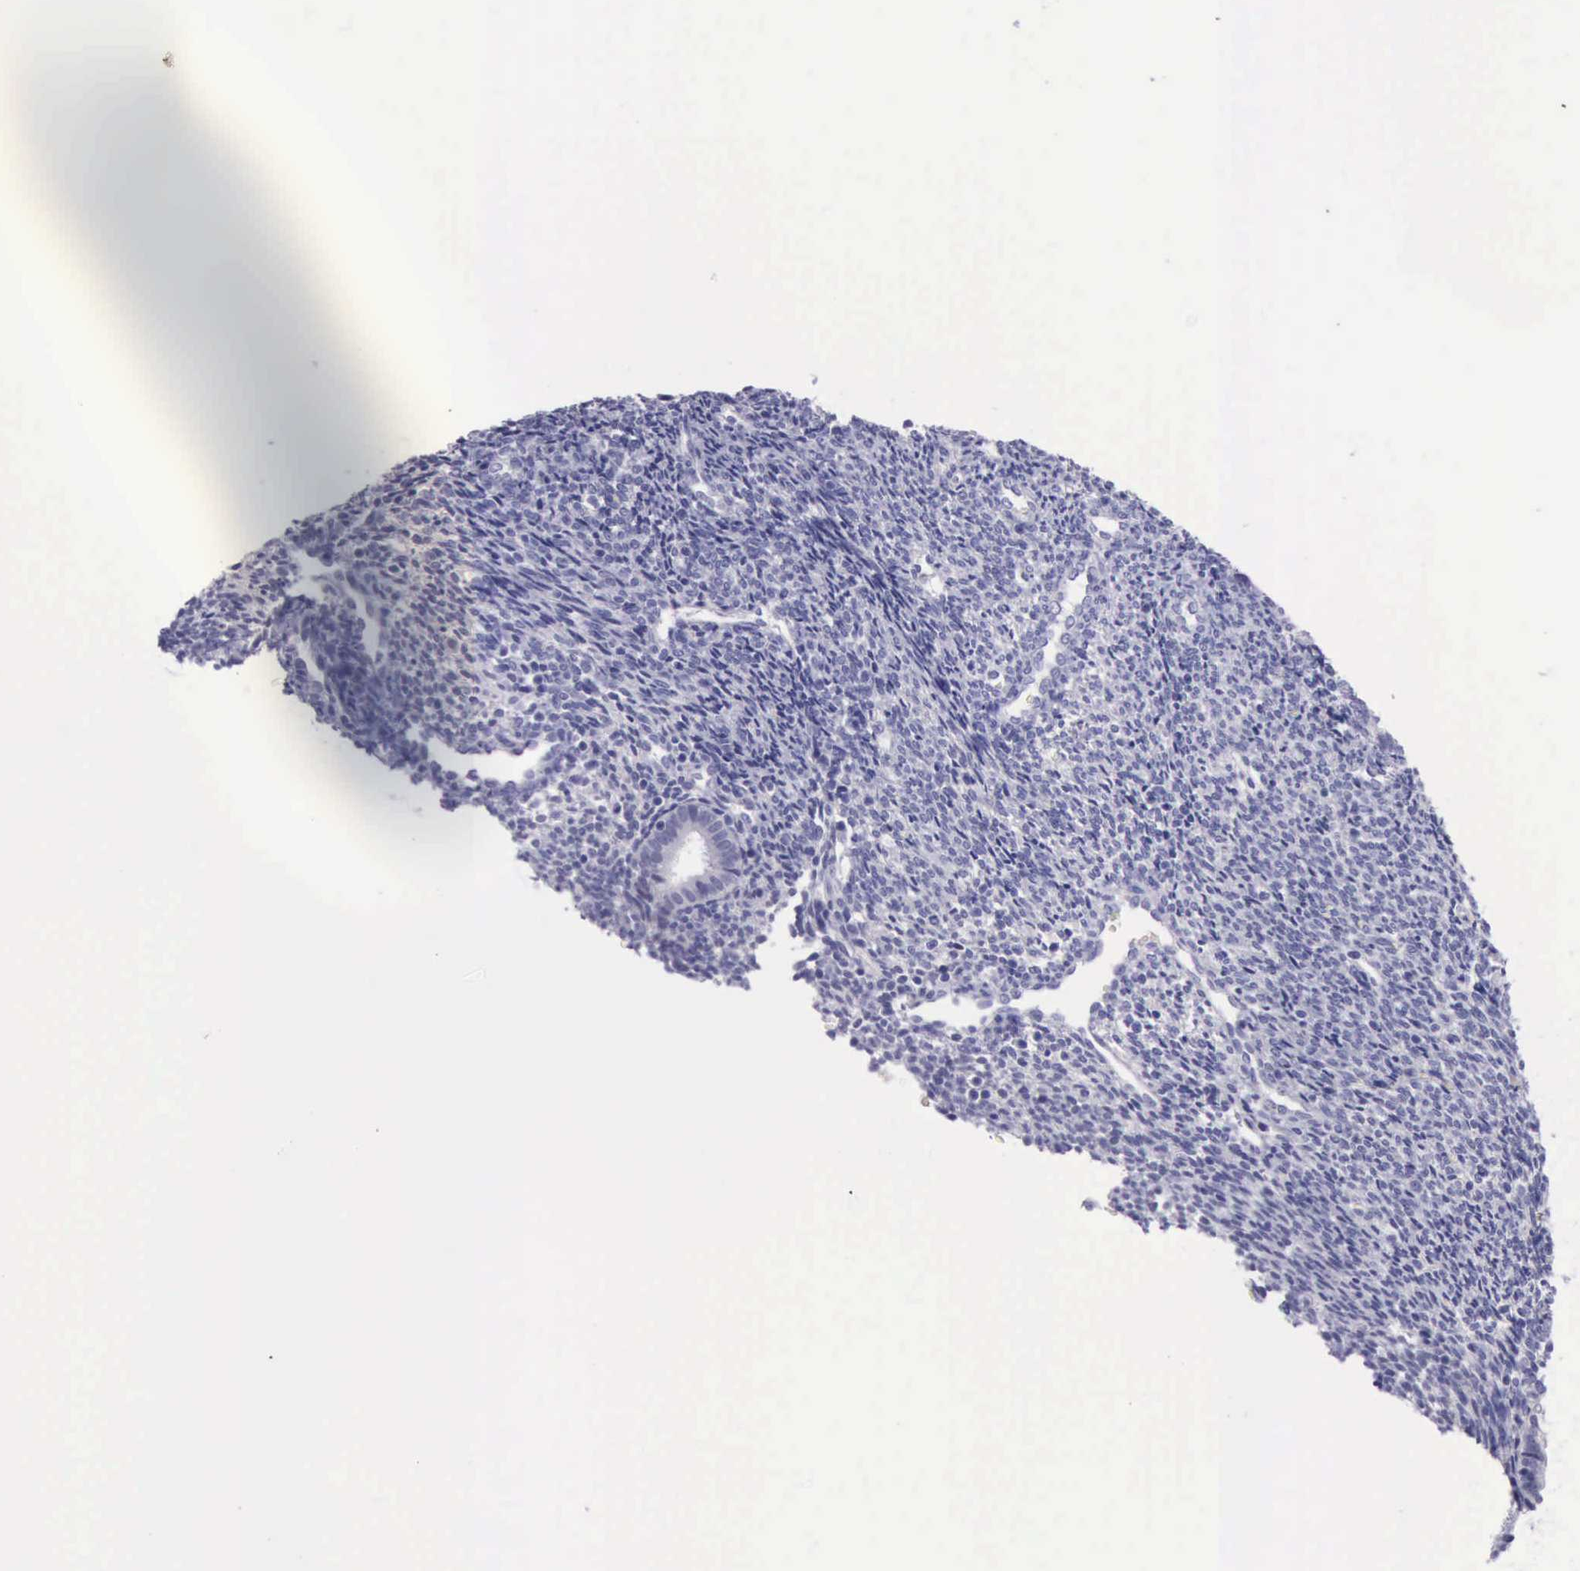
{"staining": {"intensity": "negative", "quantity": "none", "location": "none"}, "tissue": "endometrium", "cell_type": "Cells in endometrial stroma", "image_type": "normal", "snomed": [{"axis": "morphology", "description": "Normal tissue, NOS"}, {"axis": "topography", "description": "Endometrium"}], "caption": "This is an immunohistochemistry photomicrograph of unremarkable endometrium. There is no positivity in cells in endometrial stroma.", "gene": "LRFN5", "patient": {"sex": "female", "age": 27}}